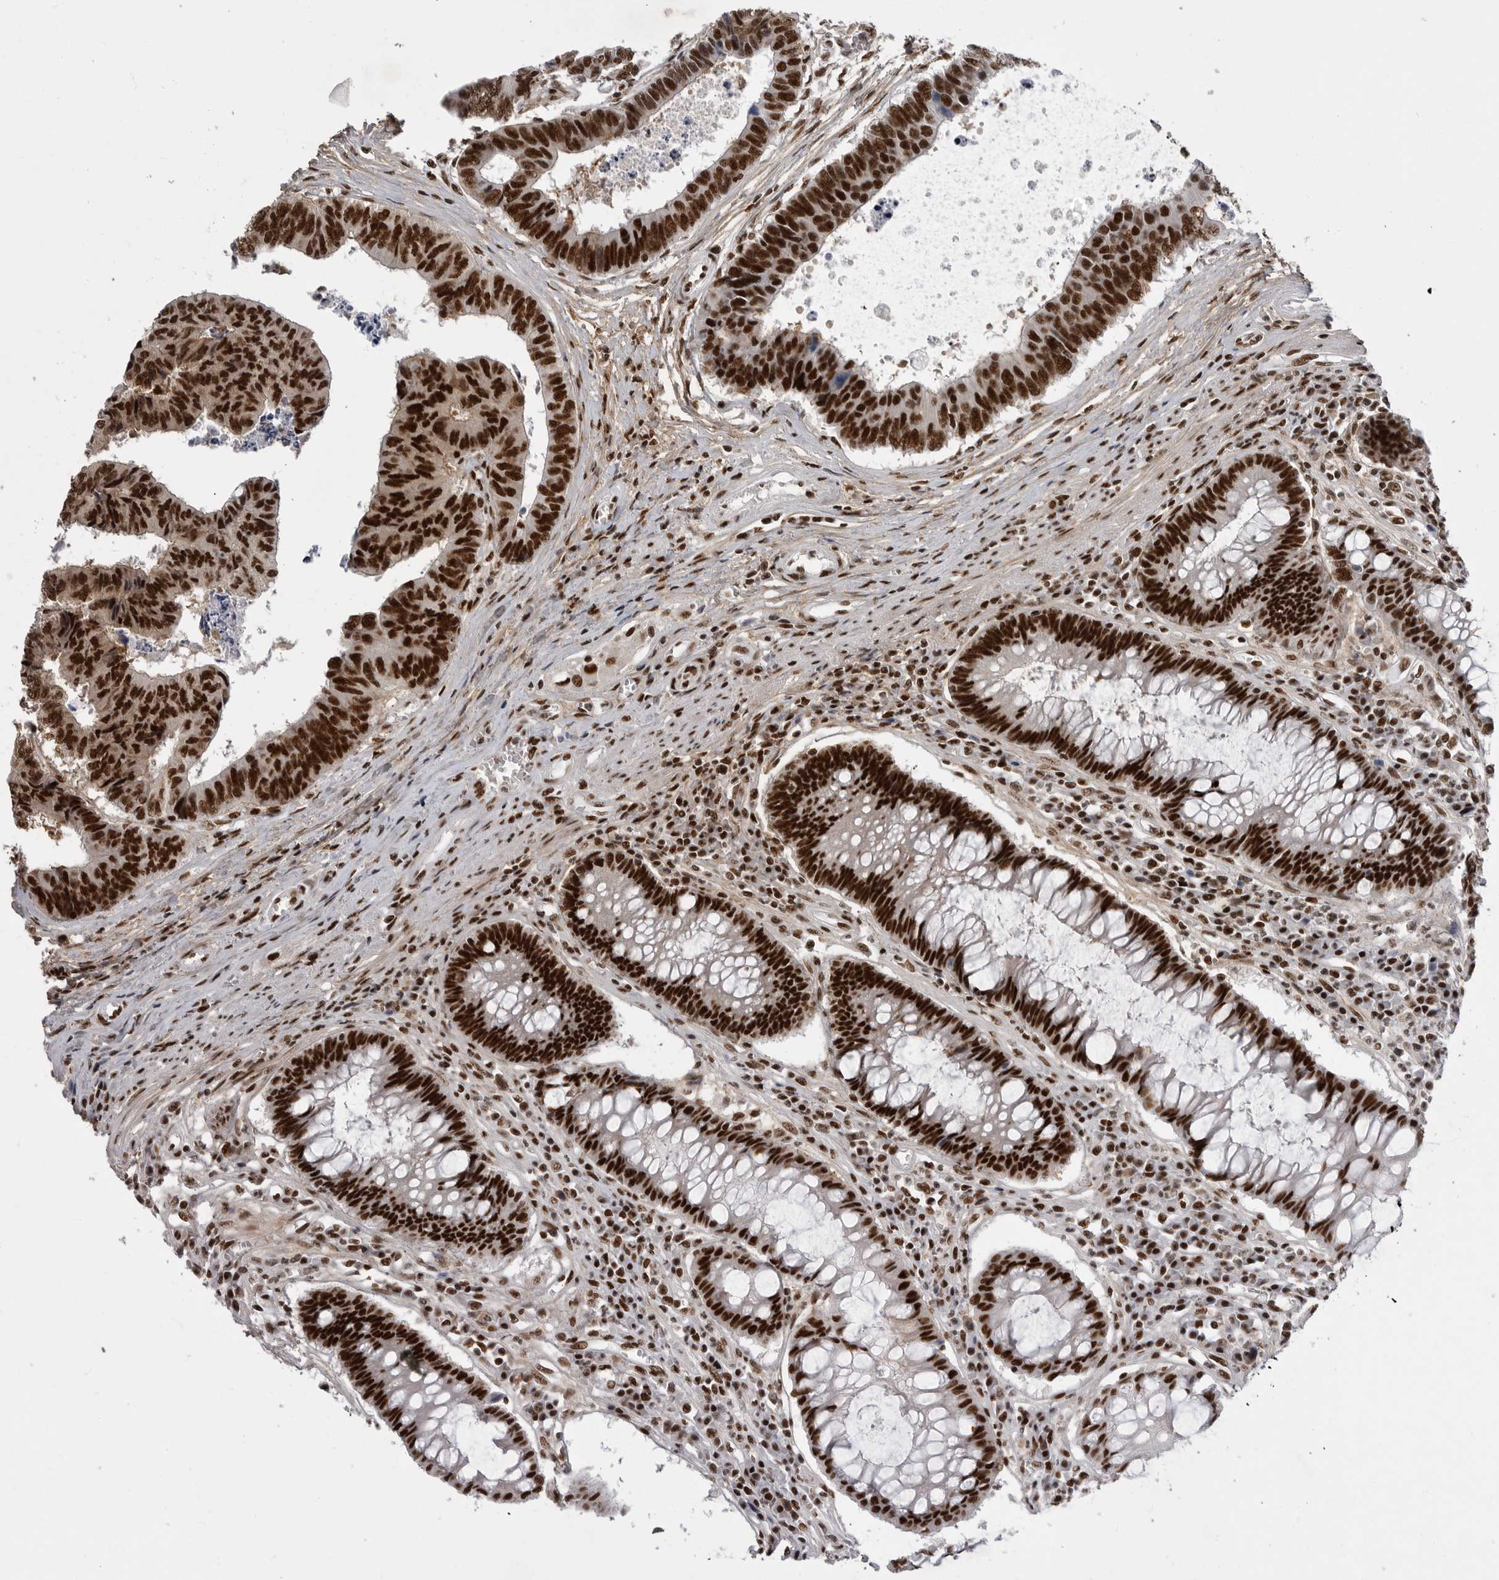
{"staining": {"intensity": "strong", "quantity": ">75%", "location": "nuclear"}, "tissue": "colorectal cancer", "cell_type": "Tumor cells", "image_type": "cancer", "snomed": [{"axis": "morphology", "description": "Adenocarcinoma, NOS"}, {"axis": "topography", "description": "Rectum"}], "caption": "Tumor cells display high levels of strong nuclear positivity in about >75% of cells in human colorectal adenocarcinoma. The protein is stained brown, and the nuclei are stained in blue (DAB (3,3'-diaminobenzidine) IHC with brightfield microscopy, high magnification).", "gene": "PPP1R8", "patient": {"sex": "male", "age": 84}}